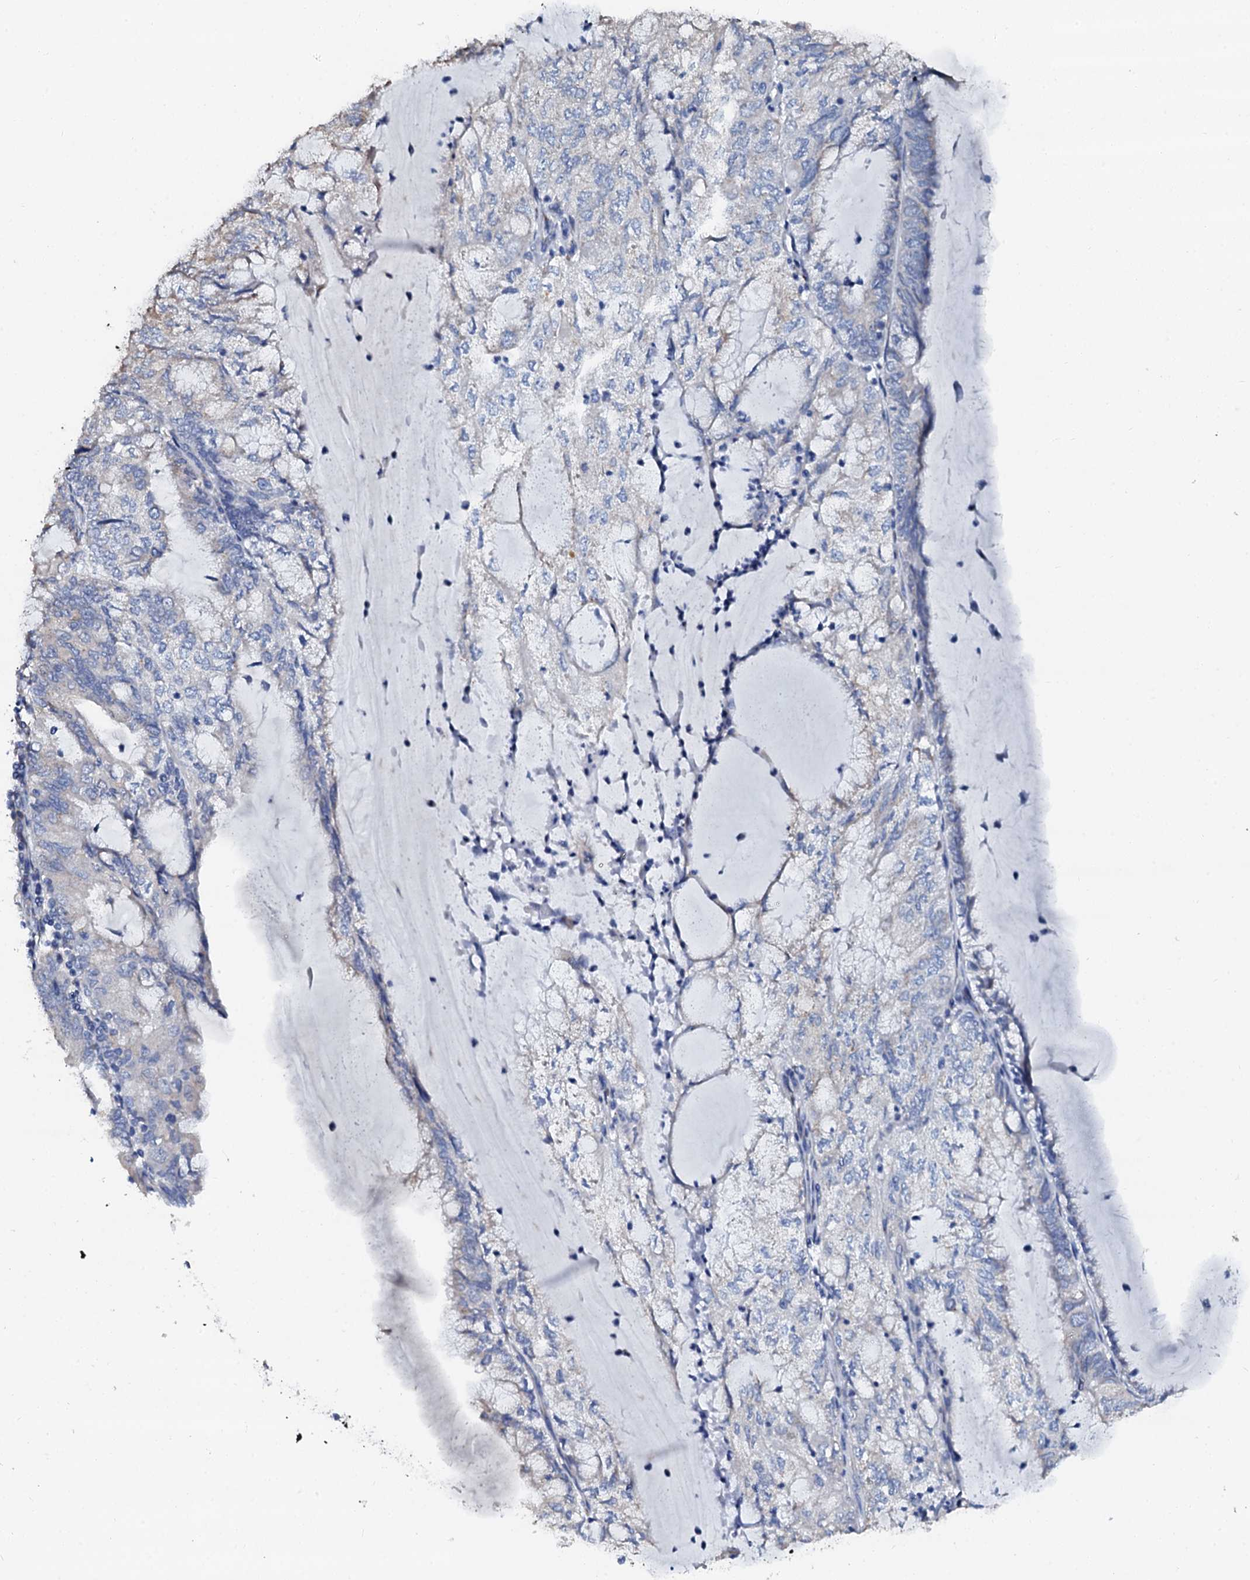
{"staining": {"intensity": "negative", "quantity": "none", "location": "none"}, "tissue": "endometrial cancer", "cell_type": "Tumor cells", "image_type": "cancer", "snomed": [{"axis": "morphology", "description": "Adenocarcinoma, NOS"}, {"axis": "topography", "description": "Endometrium"}], "caption": "Protein analysis of endometrial adenocarcinoma reveals no significant staining in tumor cells.", "gene": "AKAP3", "patient": {"sex": "female", "age": 81}}